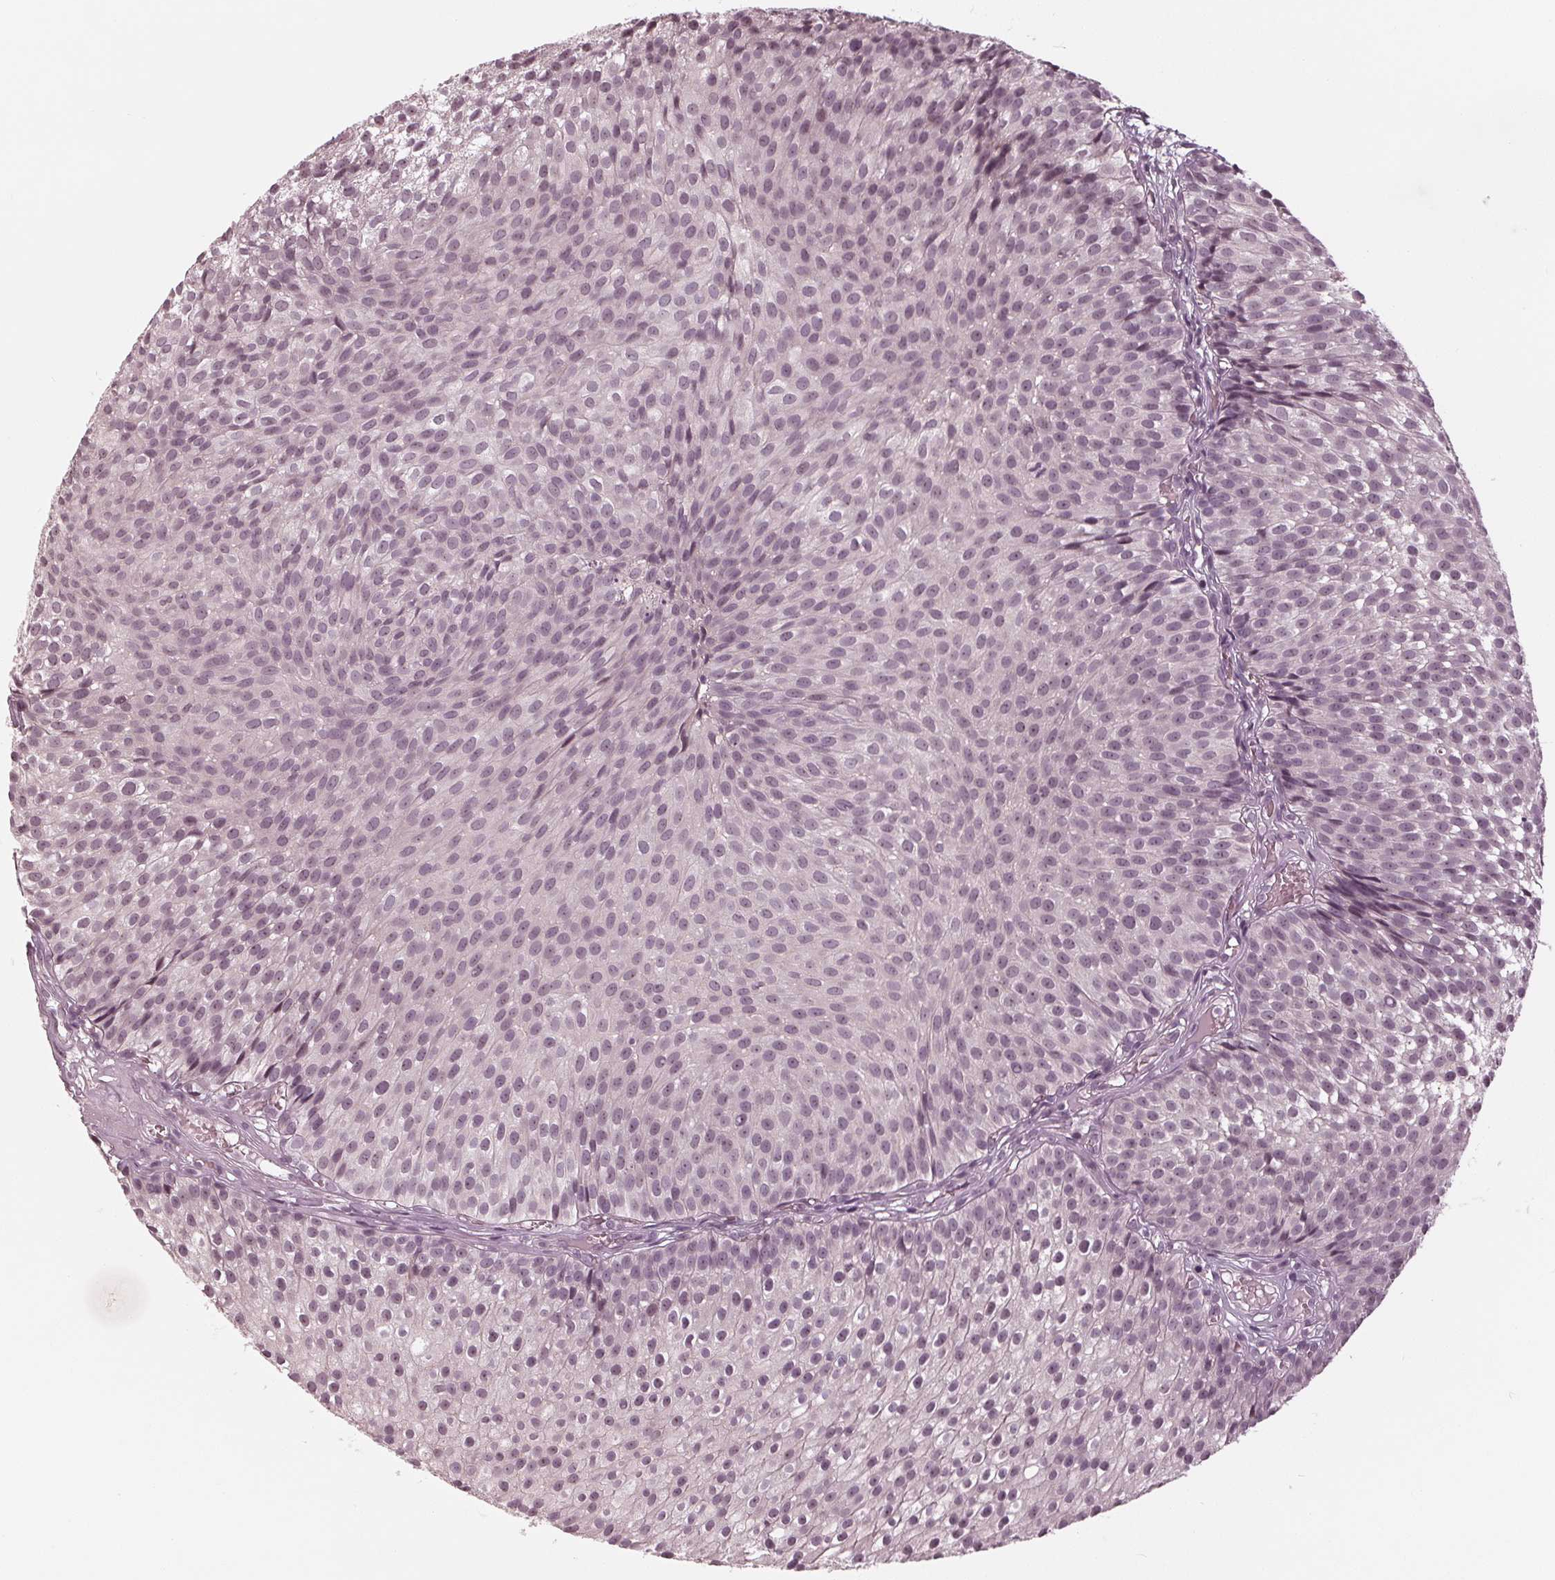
{"staining": {"intensity": "weak", "quantity": "25%-75%", "location": "nuclear"}, "tissue": "urothelial cancer", "cell_type": "Tumor cells", "image_type": "cancer", "snomed": [{"axis": "morphology", "description": "Urothelial carcinoma, Low grade"}, {"axis": "topography", "description": "Urinary bladder"}], "caption": "Urothelial carcinoma (low-grade) stained with a protein marker shows weak staining in tumor cells.", "gene": "SLX4", "patient": {"sex": "male", "age": 63}}